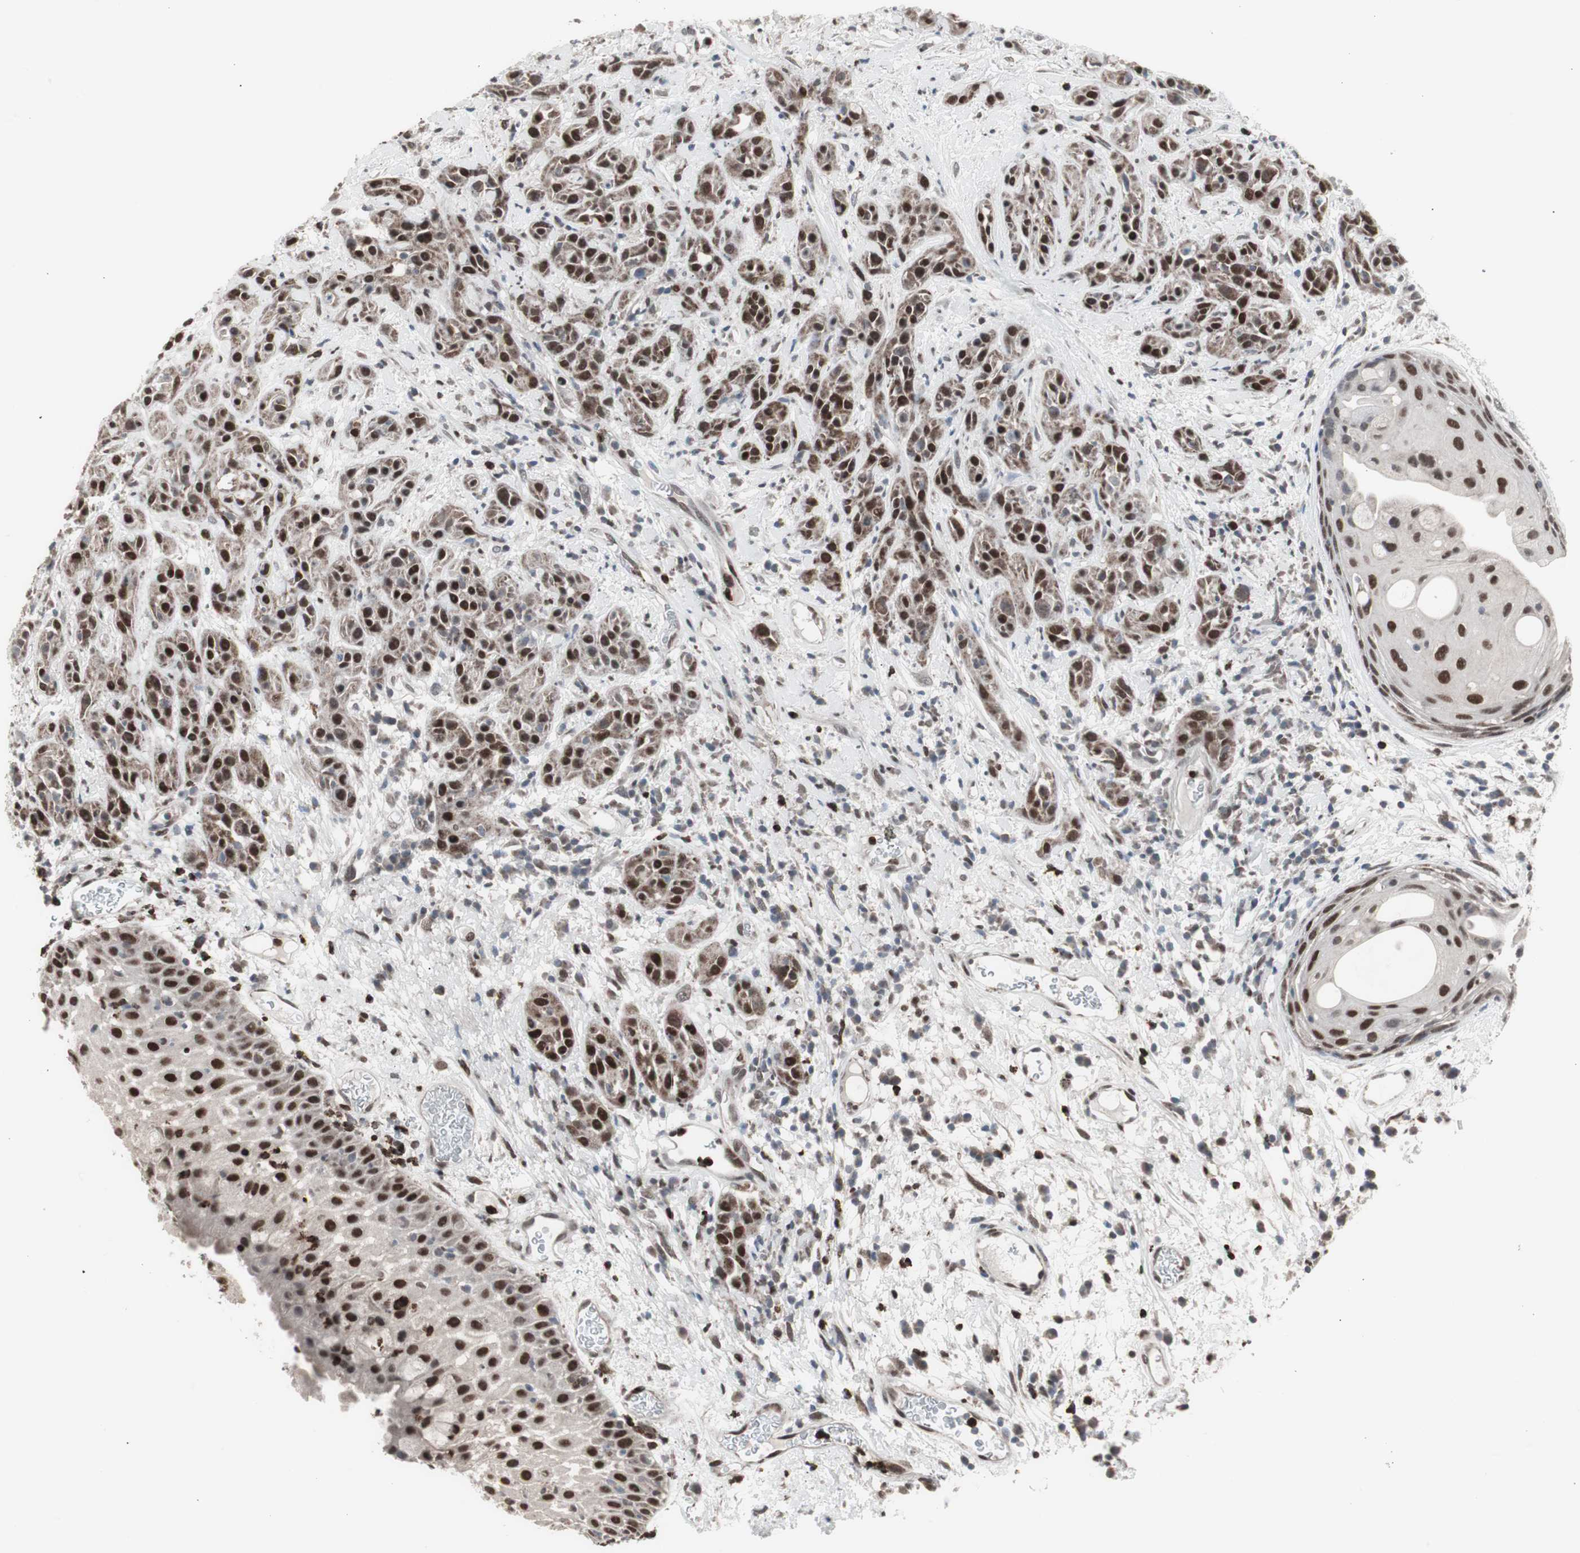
{"staining": {"intensity": "strong", "quantity": ">75%", "location": "nuclear"}, "tissue": "head and neck cancer", "cell_type": "Tumor cells", "image_type": "cancer", "snomed": [{"axis": "morphology", "description": "Squamous cell carcinoma, NOS"}, {"axis": "topography", "description": "Head-Neck"}], "caption": "Head and neck cancer was stained to show a protein in brown. There is high levels of strong nuclear staining in approximately >75% of tumor cells. The protein of interest is shown in brown color, while the nuclei are stained blue.", "gene": "RXRA", "patient": {"sex": "male", "age": 62}}